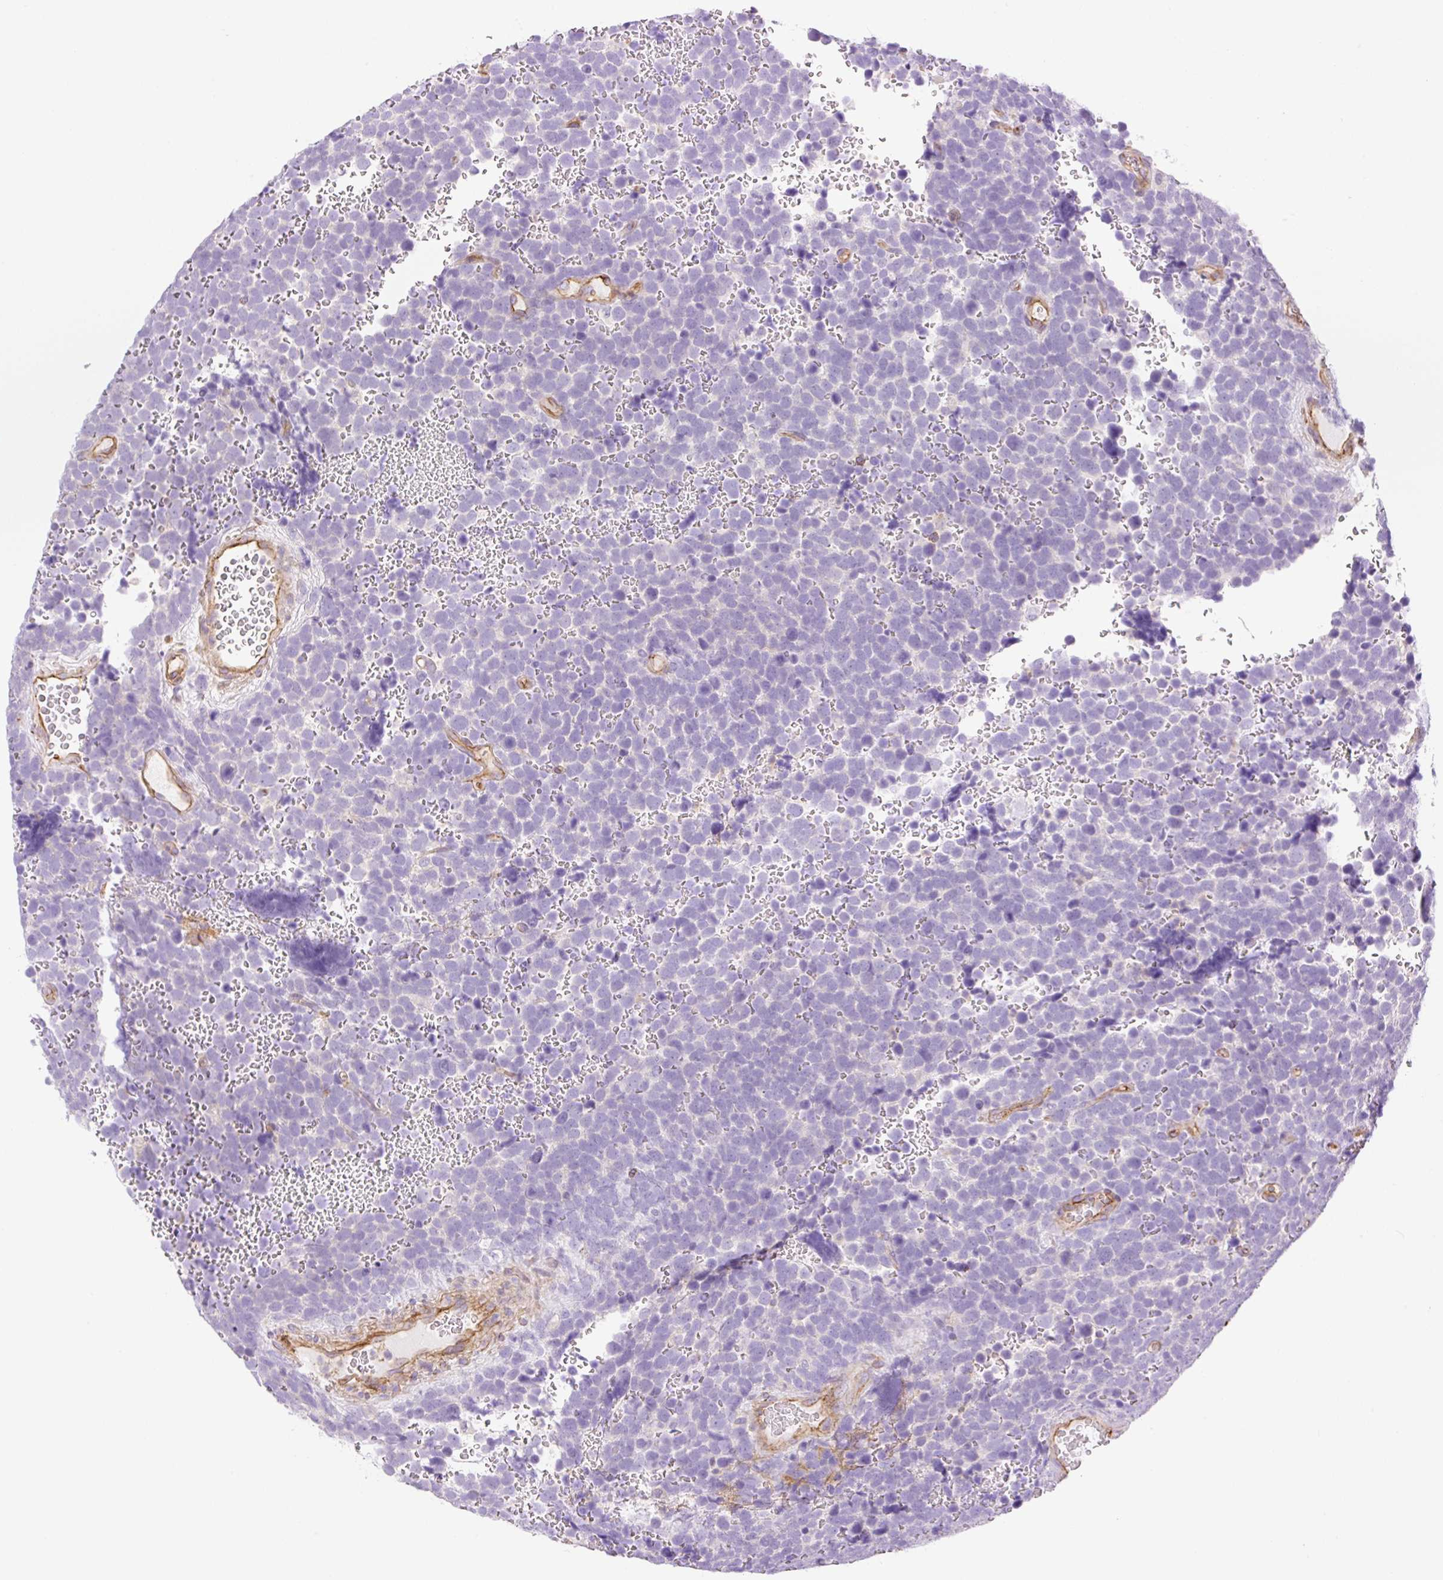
{"staining": {"intensity": "negative", "quantity": "none", "location": "none"}, "tissue": "urothelial cancer", "cell_type": "Tumor cells", "image_type": "cancer", "snomed": [{"axis": "morphology", "description": "Urothelial carcinoma, High grade"}, {"axis": "topography", "description": "Urinary bladder"}], "caption": "Tumor cells show no significant protein staining in urothelial carcinoma (high-grade).", "gene": "EHD3", "patient": {"sex": "female", "age": 82}}